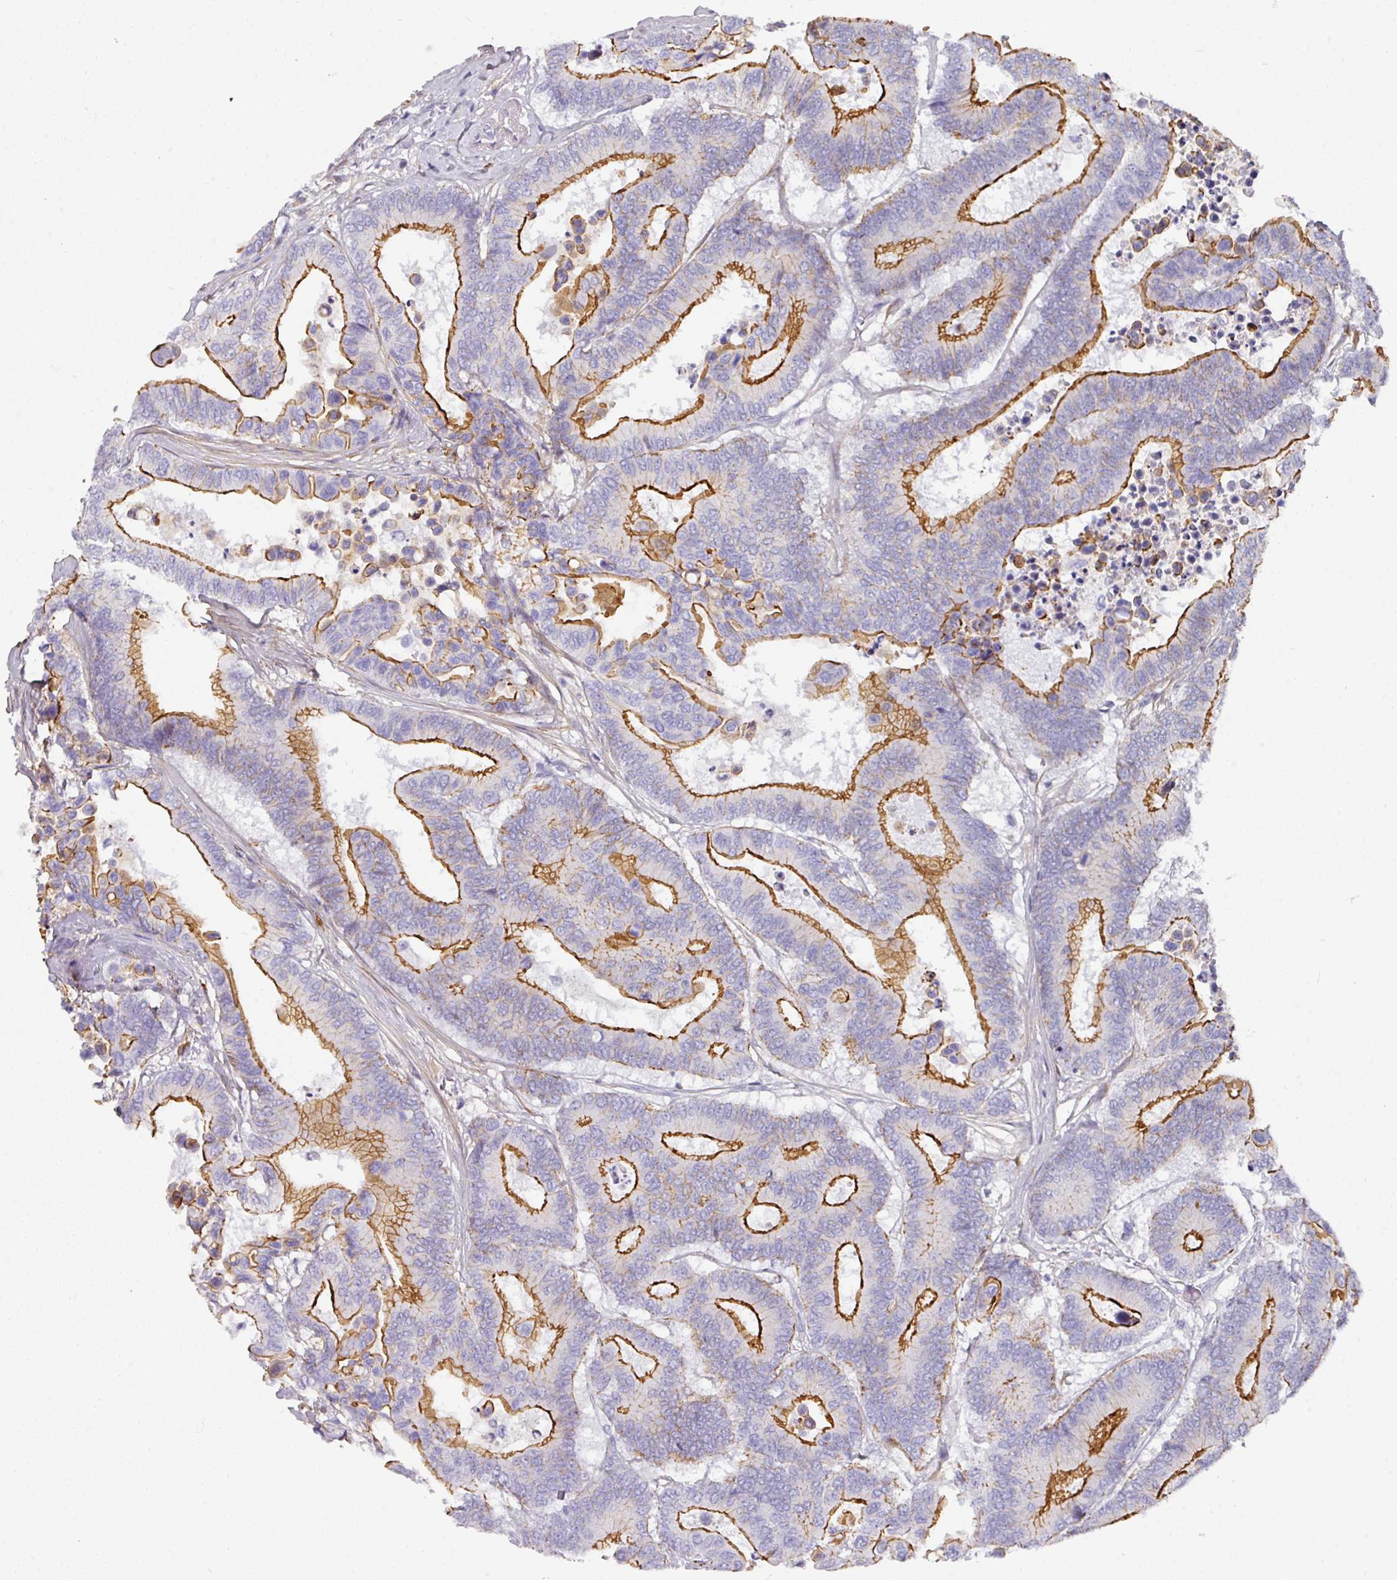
{"staining": {"intensity": "strong", "quantity": ">75%", "location": "cytoplasmic/membranous"}, "tissue": "colorectal cancer", "cell_type": "Tumor cells", "image_type": "cancer", "snomed": [{"axis": "morphology", "description": "Normal tissue, NOS"}, {"axis": "morphology", "description": "Adenocarcinoma, NOS"}, {"axis": "topography", "description": "Colon"}], "caption": "Brown immunohistochemical staining in colorectal adenocarcinoma reveals strong cytoplasmic/membranous positivity in about >75% of tumor cells. The staining is performed using DAB (3,3'-diaminobenzidine) brown chromogen to label protein expression. The nuclei are counter-stained blue using hematoxylin.", "gene": "ANKRD29", "patient": {"sex": "male", "age": 82}}